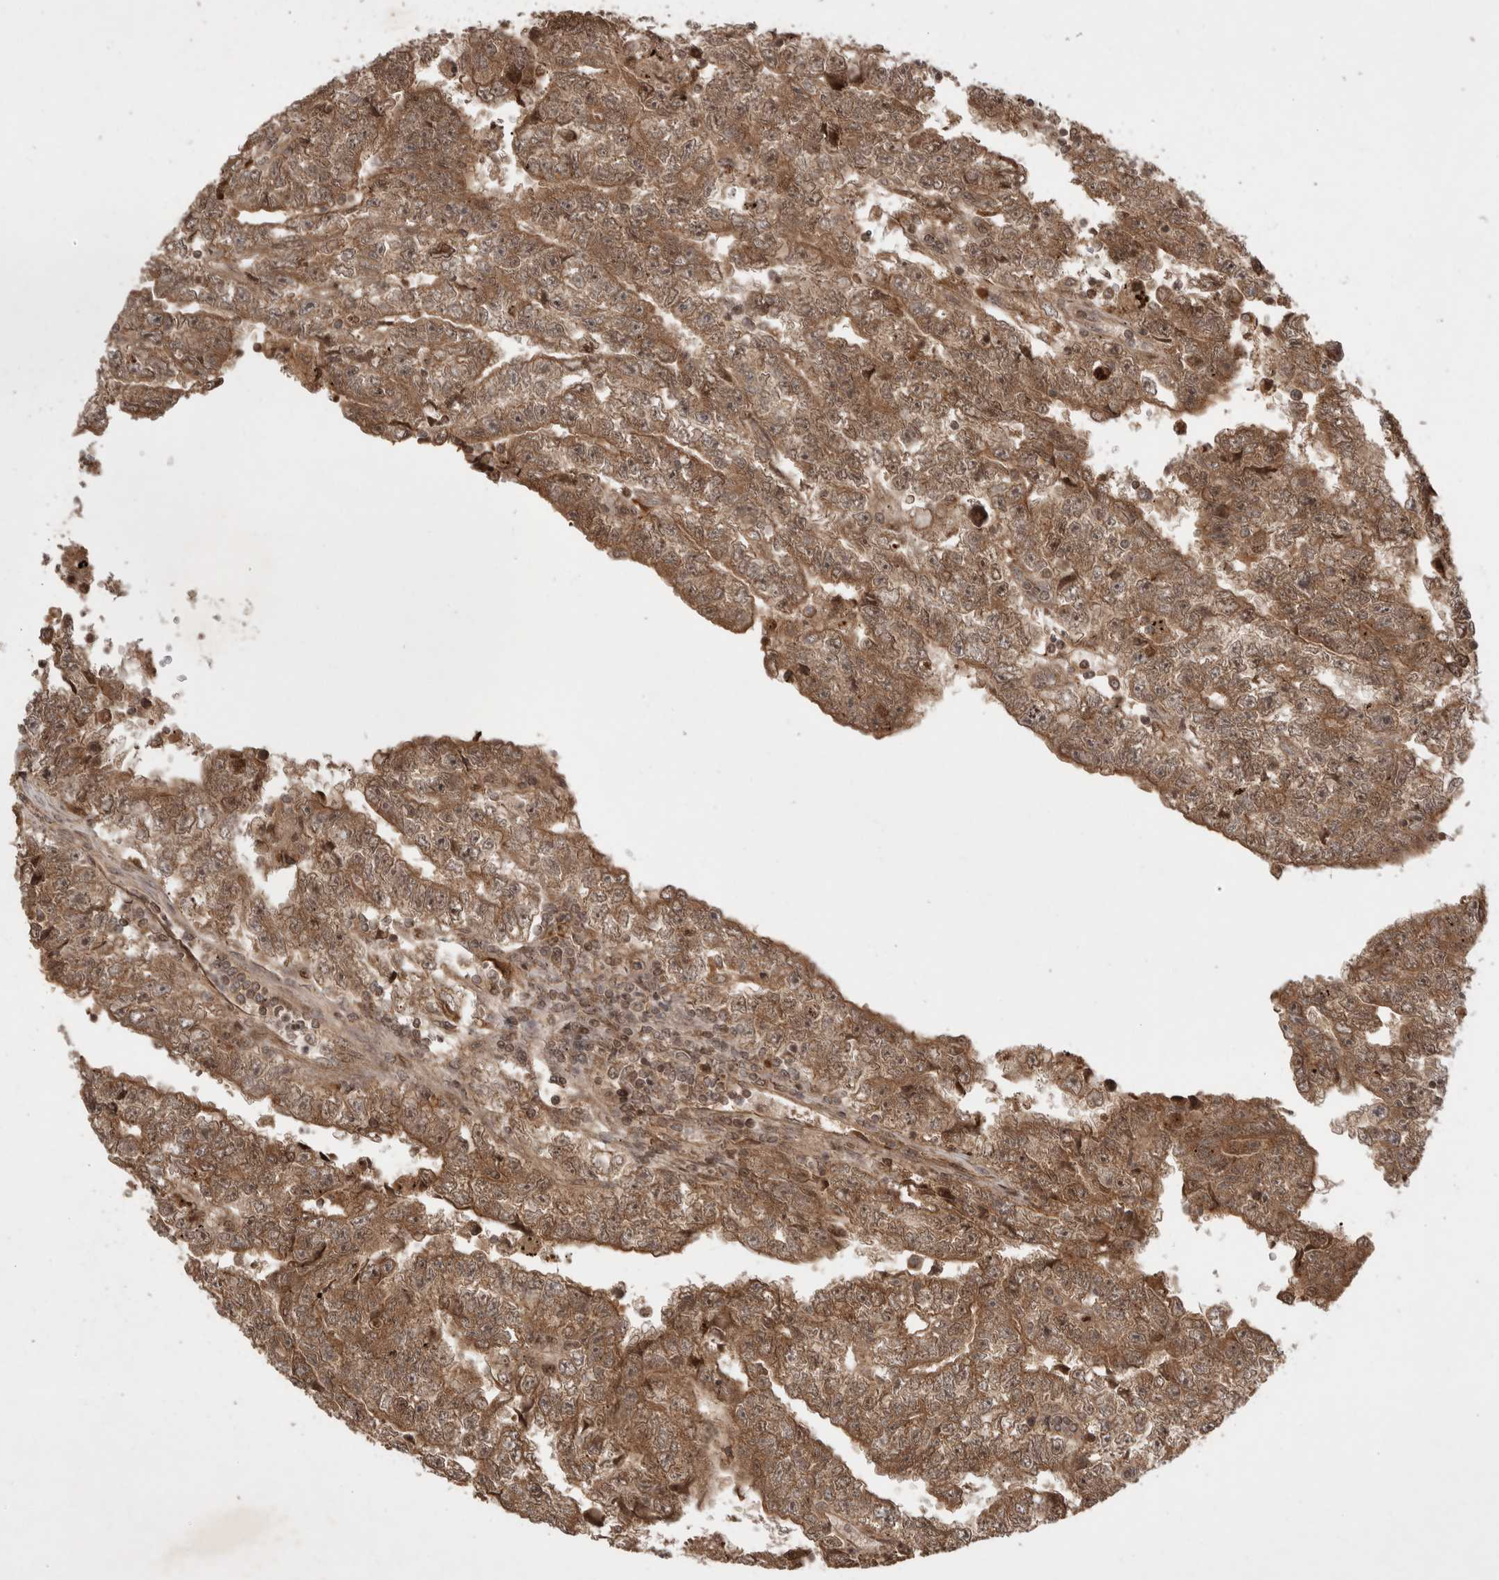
{"staining": {"intensity": "moderate", "quantity": ">75%", "location": "cytoplasmic/membranous"}, "tissue": "testis cancer", "cell_type": "Tumor cells", "image_type": "cancer", "snomed": [{"axis": "morphology", "description": "Carcinoma, Embryonal, NOS"}, {"axis": "topography", "description": "Testis"}], "caption": "Immunohistochemical staining of embryonal carcinoma (testis) demonstrates medium levels of moderate cytoplasmic/membranous protein expression in about >75% of tumor cells. Nuclei are stained in blue.", "gene": "FAM221A", "patient": {"sex": "male", "age": 25}}